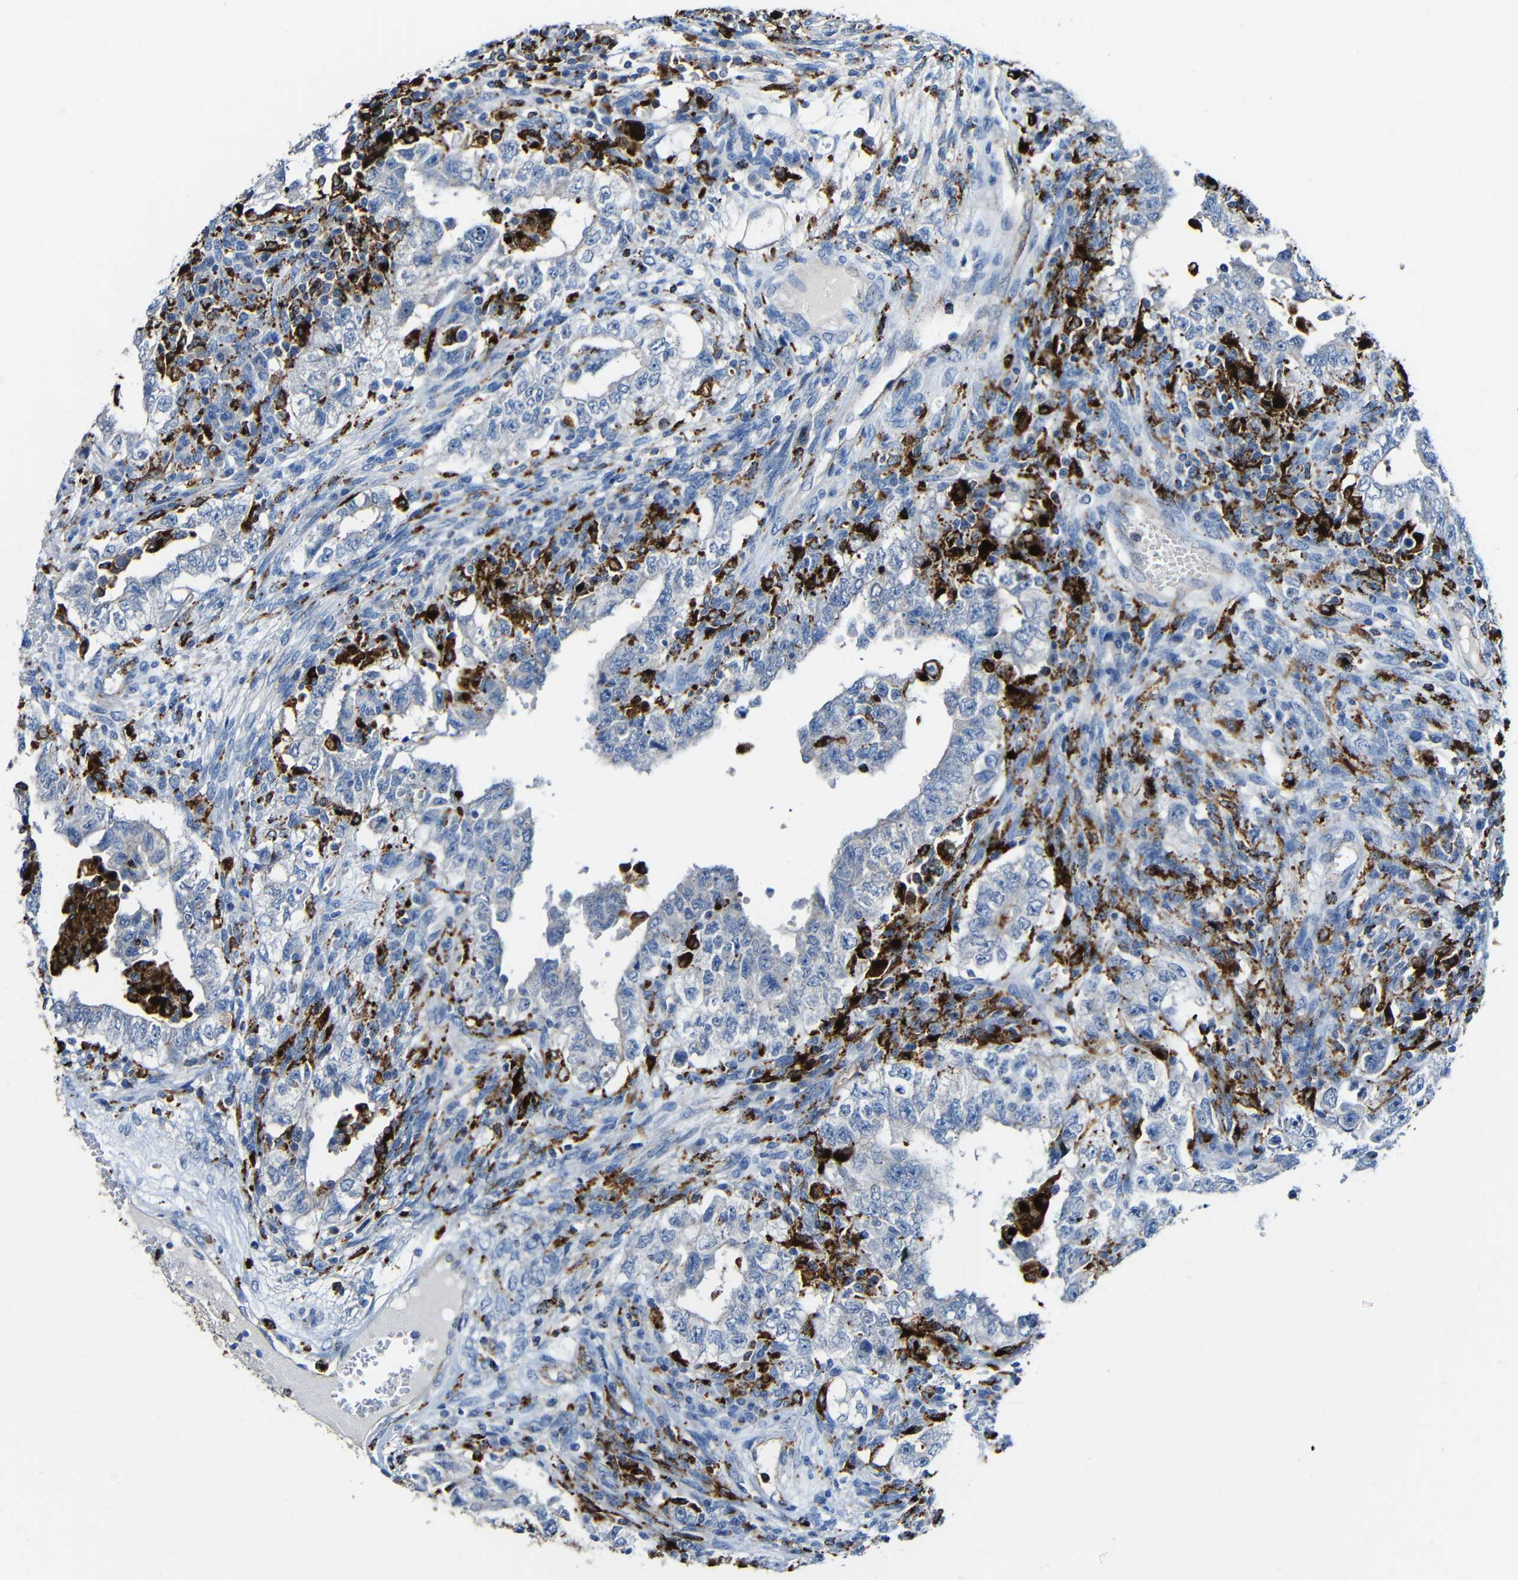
{"staining": {"intensity": "negative", "quantity": "none", "location": "none"}, "tissue": "testis cancer", "cell_type": "Tumor cells", "image_type": "cancer", "snomed": [{"axis": "morphology", "description": "Carcinoma, Embryonal, NOS"}, {"axis": "topography", "description": "Testis"}], "caption": "Tumor cells are negative for protein expression in human testis cancer. The staining is performed using DAB brown chromogen with nuclei counter-stained in using hematoxylin.", "gene": "HLA-DMA", "patient": {"sex": "male", "age": 26}}